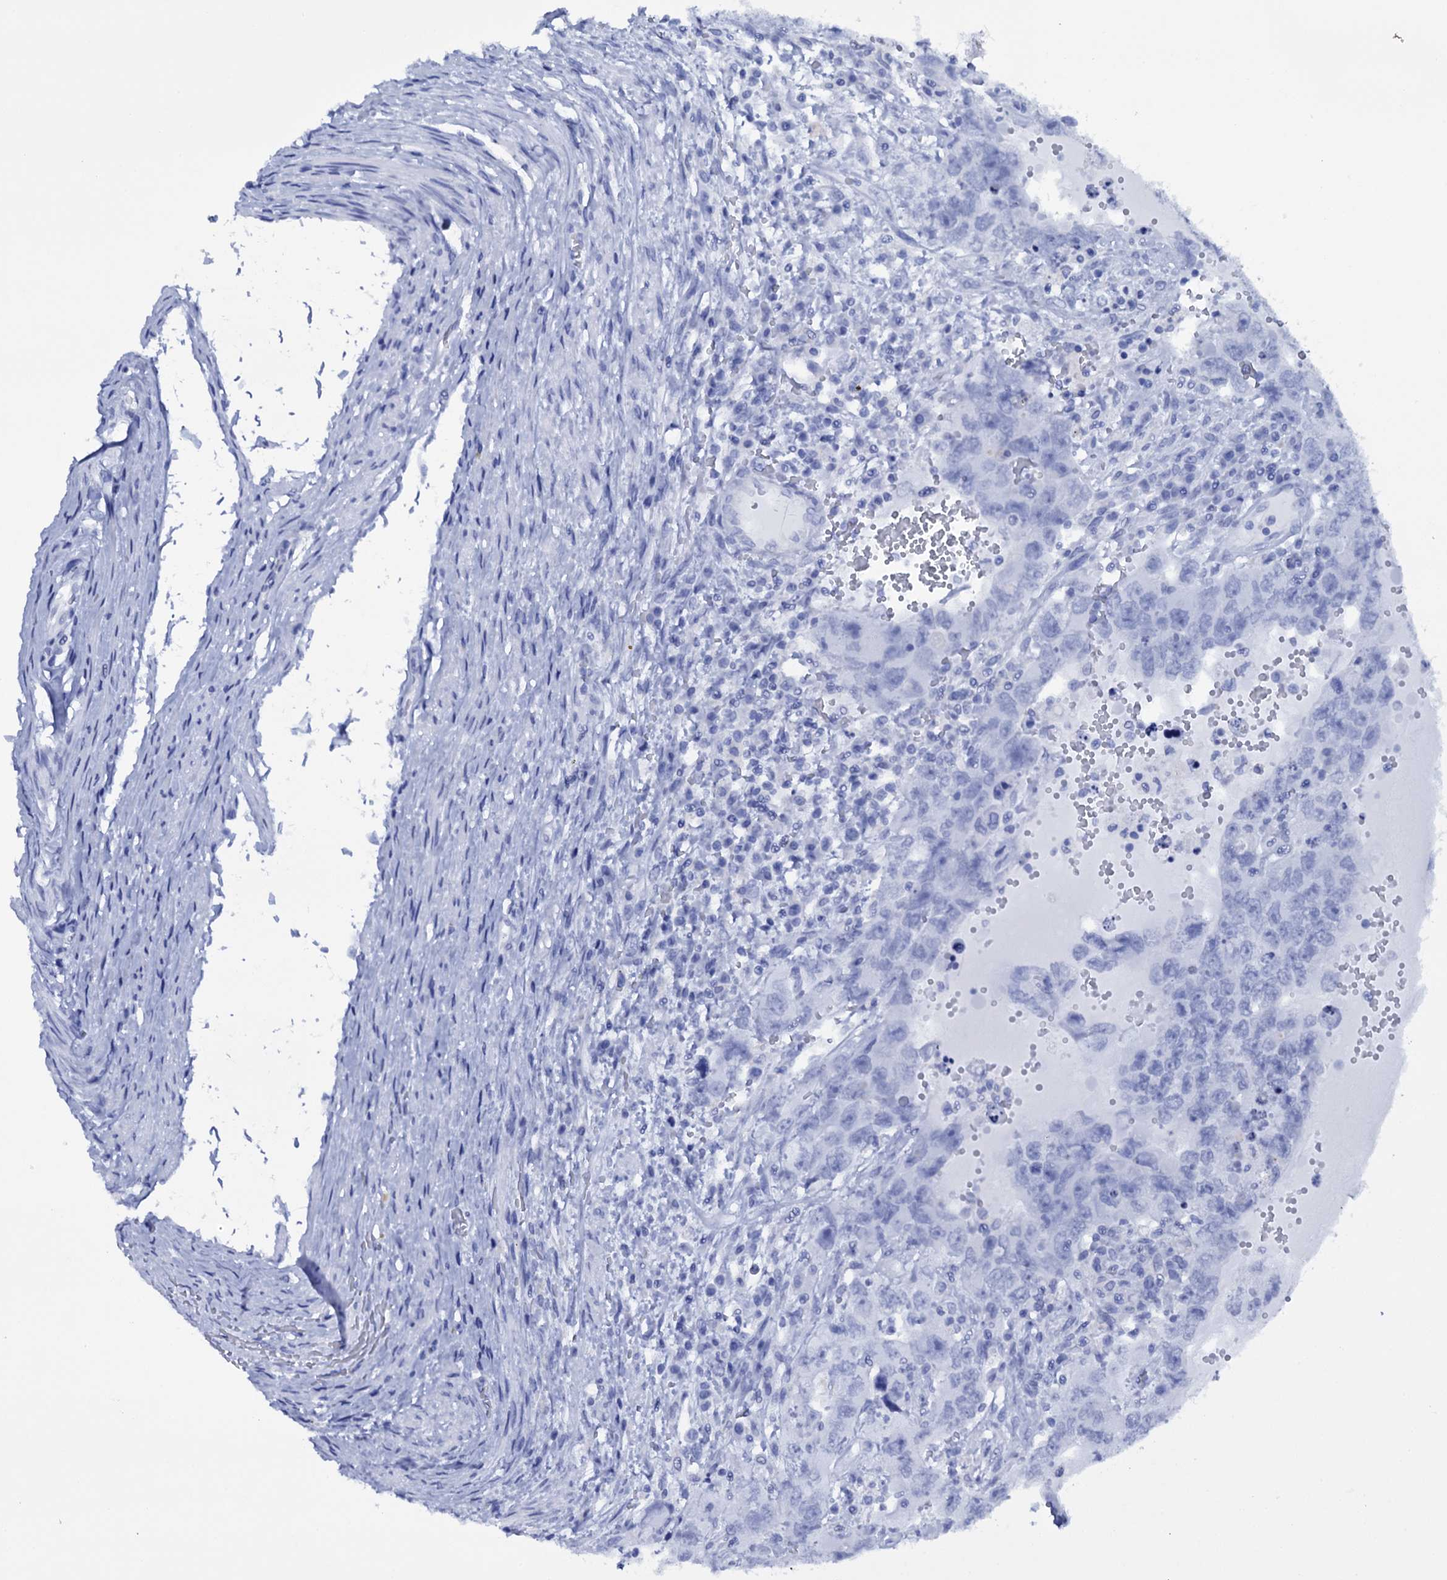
{"staining": {"intensity": "negative", "quantity": "none", "location": "none"}, "tissue": "testis cancer", "cell_type": "Tumor cells", "image_type": "cancer", "snomed": [{"axis": "morphology", "description": "Carcinoma, Embryonal, NOS"}, {"axis": "topography", "description": "Testis"}], "caption": "The immunohistochemistry photomicrograph has no significant positivity in tumor cells of testis cancer tissue.", "gene": "ITPRID2", "patient": {"sex": "male", "age": 26}}